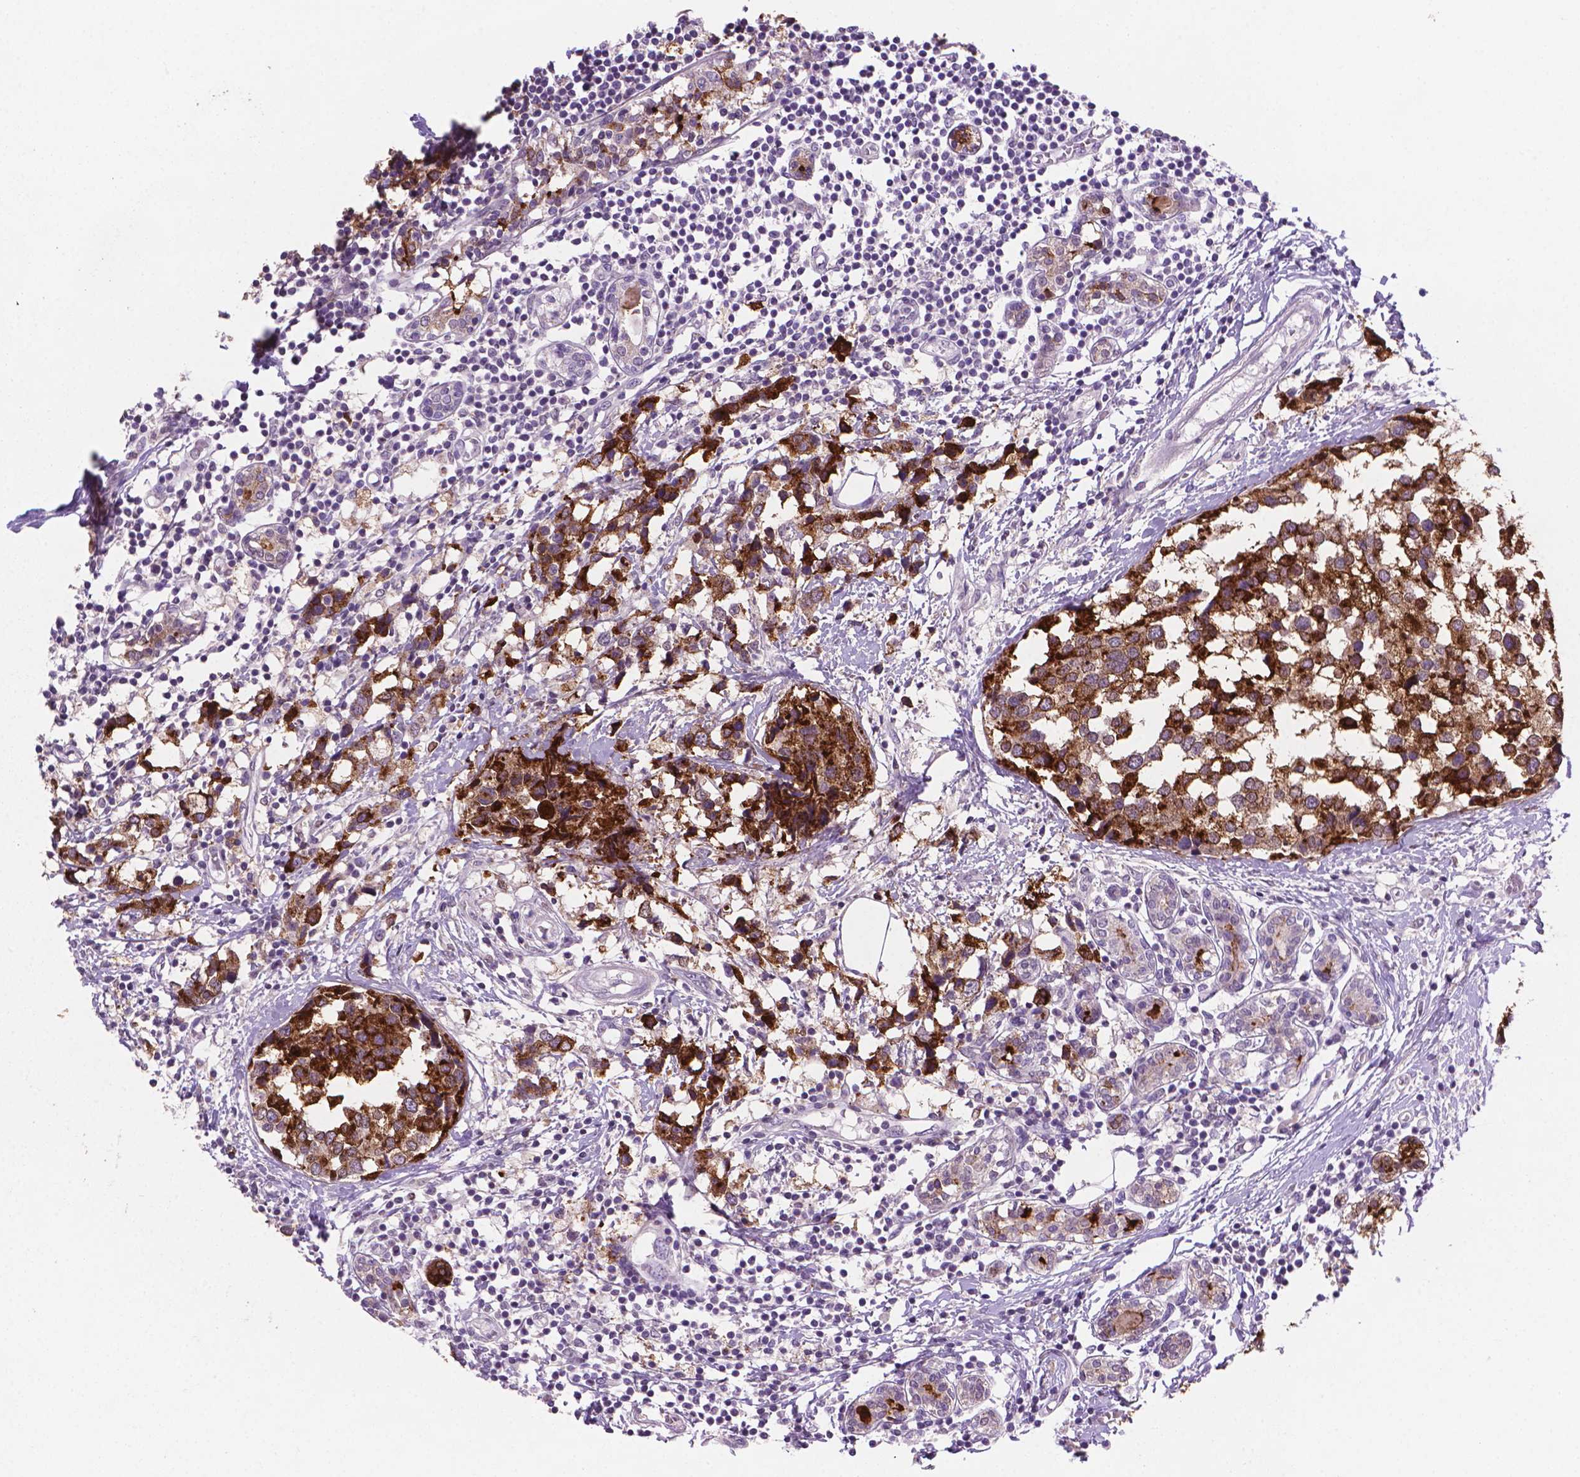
{"staining": {"intensity": "strong", "quantity": ">75%", "location": "cytoplasmic/membranous"}, "tissue": "breast cancer", "cell_type": "Tumor cells", "image_type": "cancer", "snomed": [{"axis": "morphology", "description": "Lobular carcinoma"}, {"axis": "topography", "description": "Breast"}], "caption": "Strong cytoplasmic/membranous positivity for a protein is seen in approximately >75% of tumor cells of breast lobular carcinoma using IHC.", "gene": "MUC1", "patient": {"sex": "female", "age": 59}}